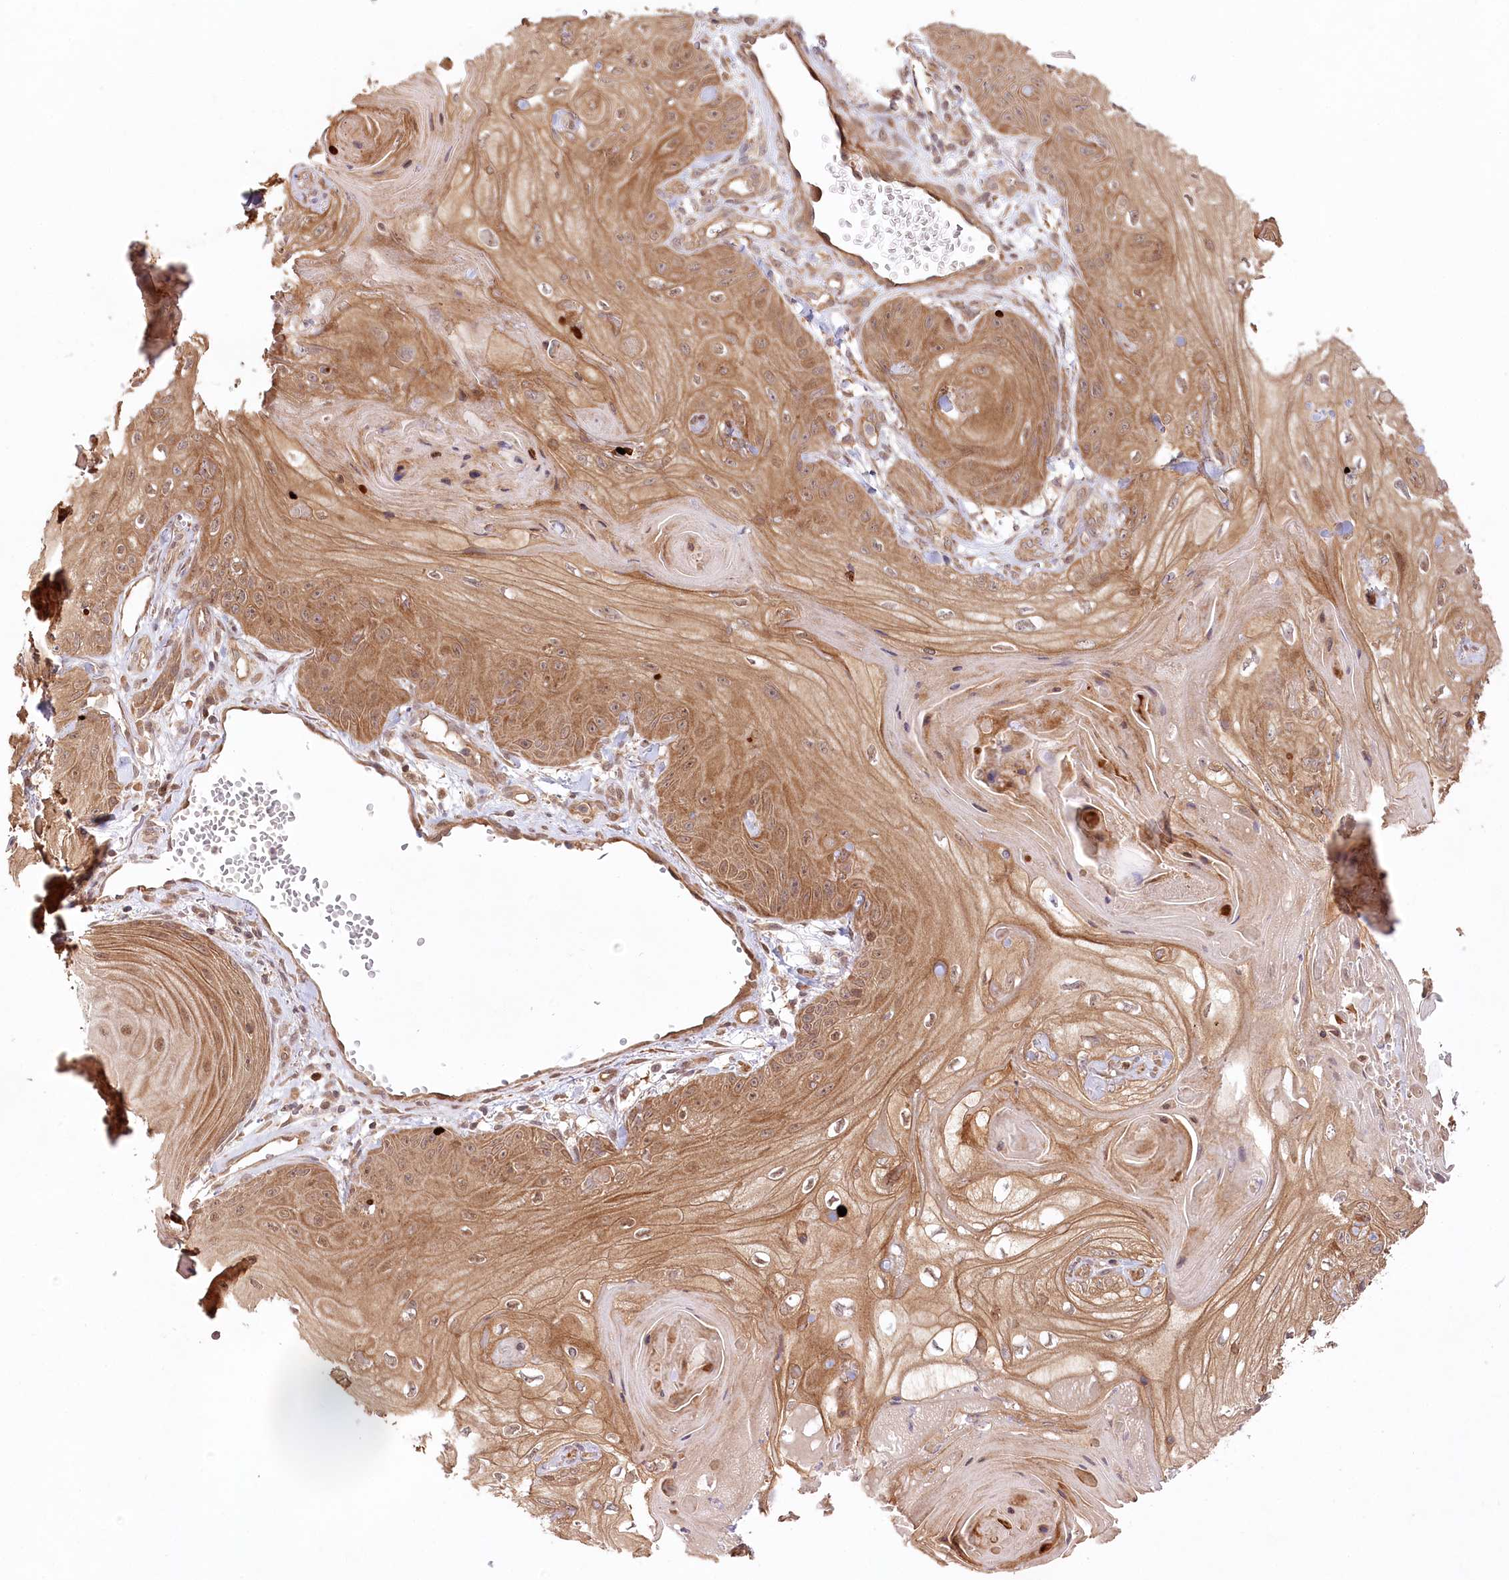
{"staining": {"intensity": "moderate", "quantity": ">75%", "location": "cytoplasmic/membranous,nuclear"}, "tissue": "skin cancer", "cell_type": "Tumor cells", "image_type": "cancer", "snomed": [{"axis": "morphology", "description": "Squamous cell carcinoma, NOS"}, {"axis": "topography", "description": "Skin"}], "caption": "A brown stain shows moderate cytoplasmic/membranous and nuclear staining of a protein in skin cancer tumor cells. The staining is performed using DAB brown chromogen to label protein expression. The nuclei are counter-stained blue using hematoxylin.", "gene": "CEP70", "patient": {"sex": "male", "age": 74}}